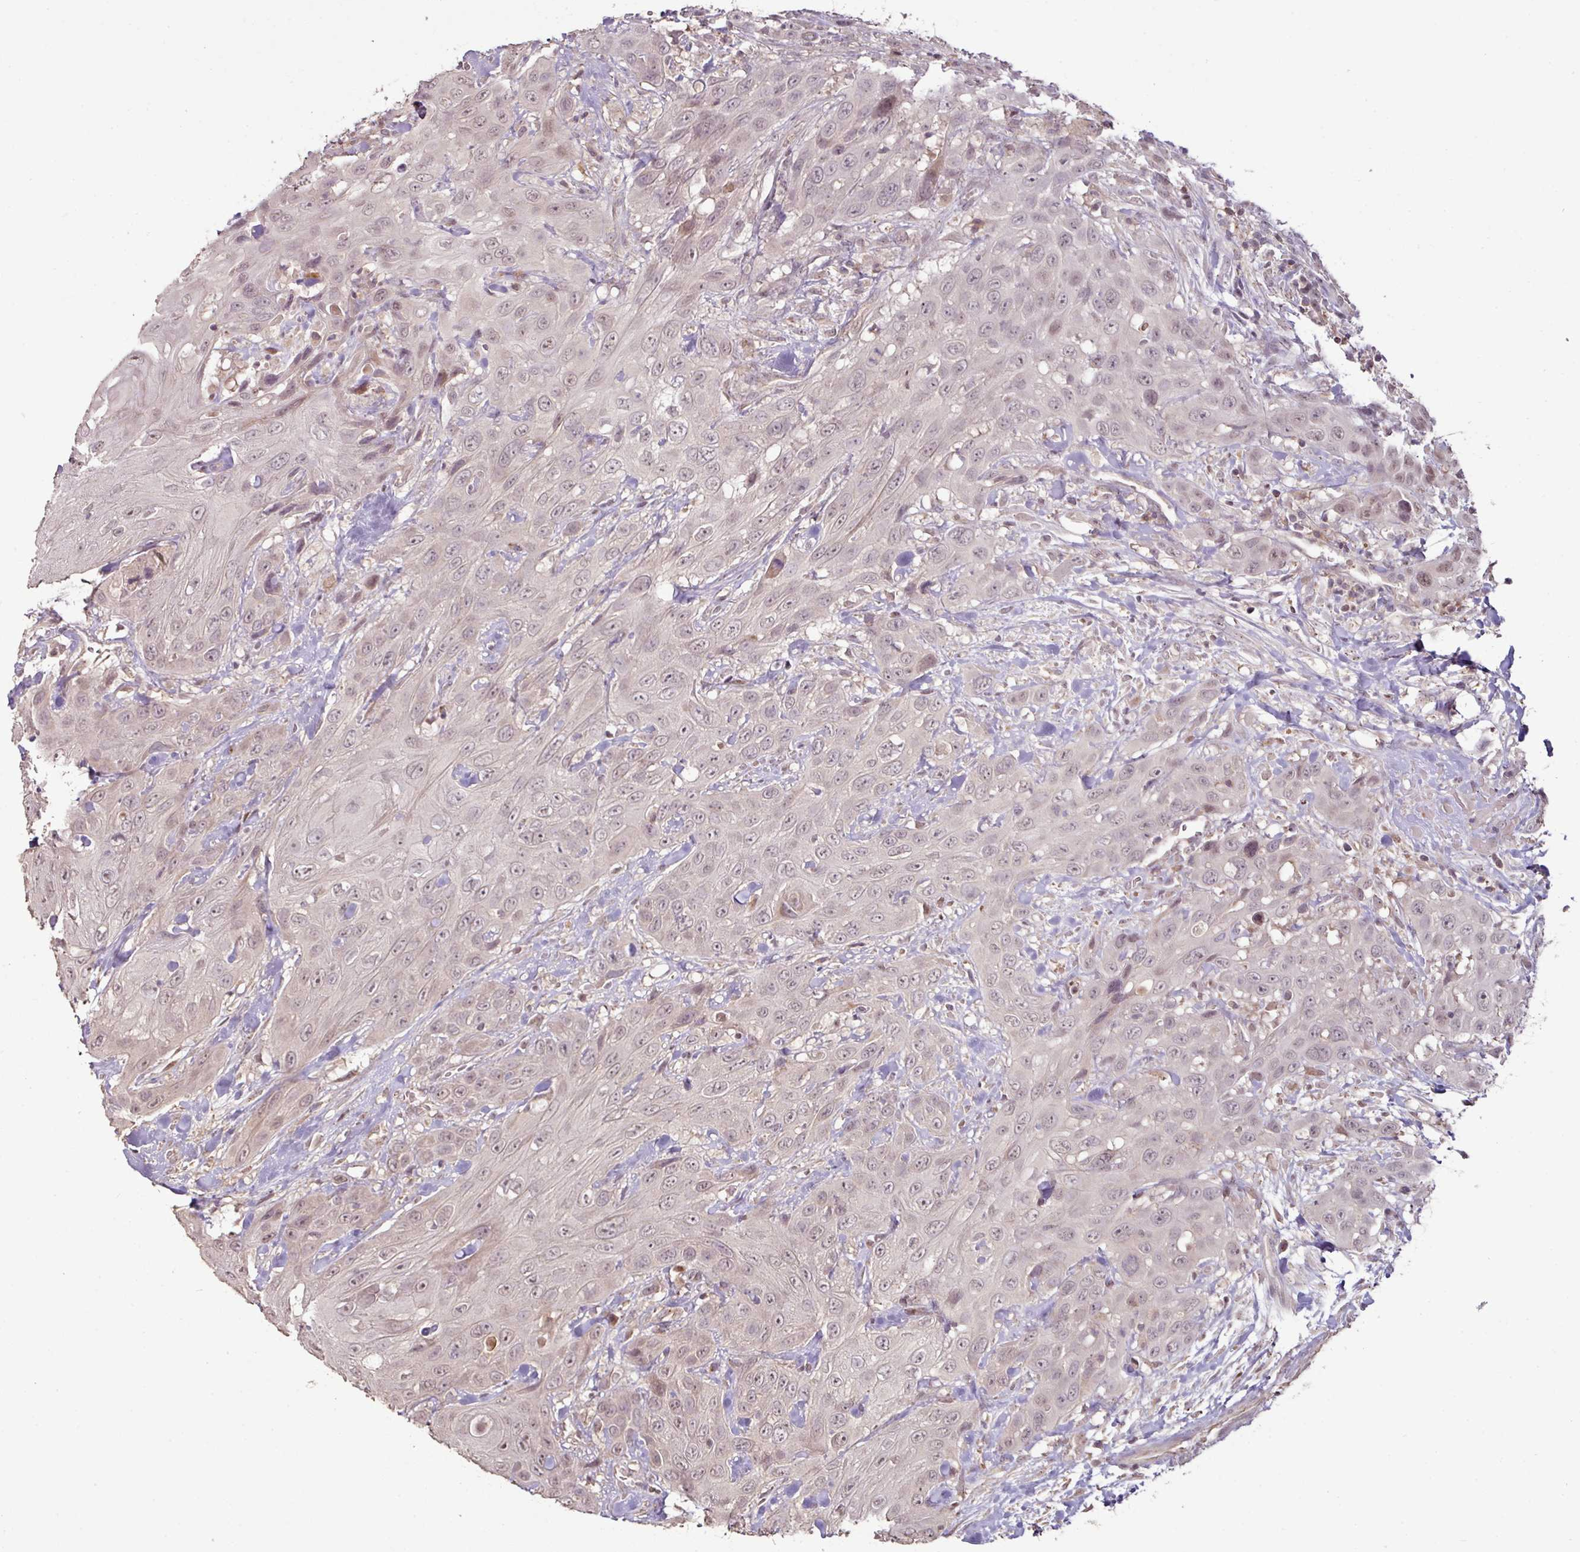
{"staining": {"intensity": "weak", "quantity": ">75%", "location": "nuclear"}, "tissue": "head and neck cancer", "cell_type": "Tumor cells", "image_type": "cancer", "snomed": [{"axis": "morphology", "description": "Squamous cell carcinoma, NOS"}, {"axis": "topography", "description": "Head-Neck"}], "caption": "Immunohistochemistry staining of head and neck cancer, which displays low levels of weak nuclear expression in approximately >75% of tumor cells indicating weak nuclear protein expression. The staining was performed using DAB (3,3'-diaminobenzidine) (brown) for protein detection and nuclei were counterstained in hematoxylin (blue).", "gene": "CXCR5", "patient": {"sex": "male", "age": 81}}